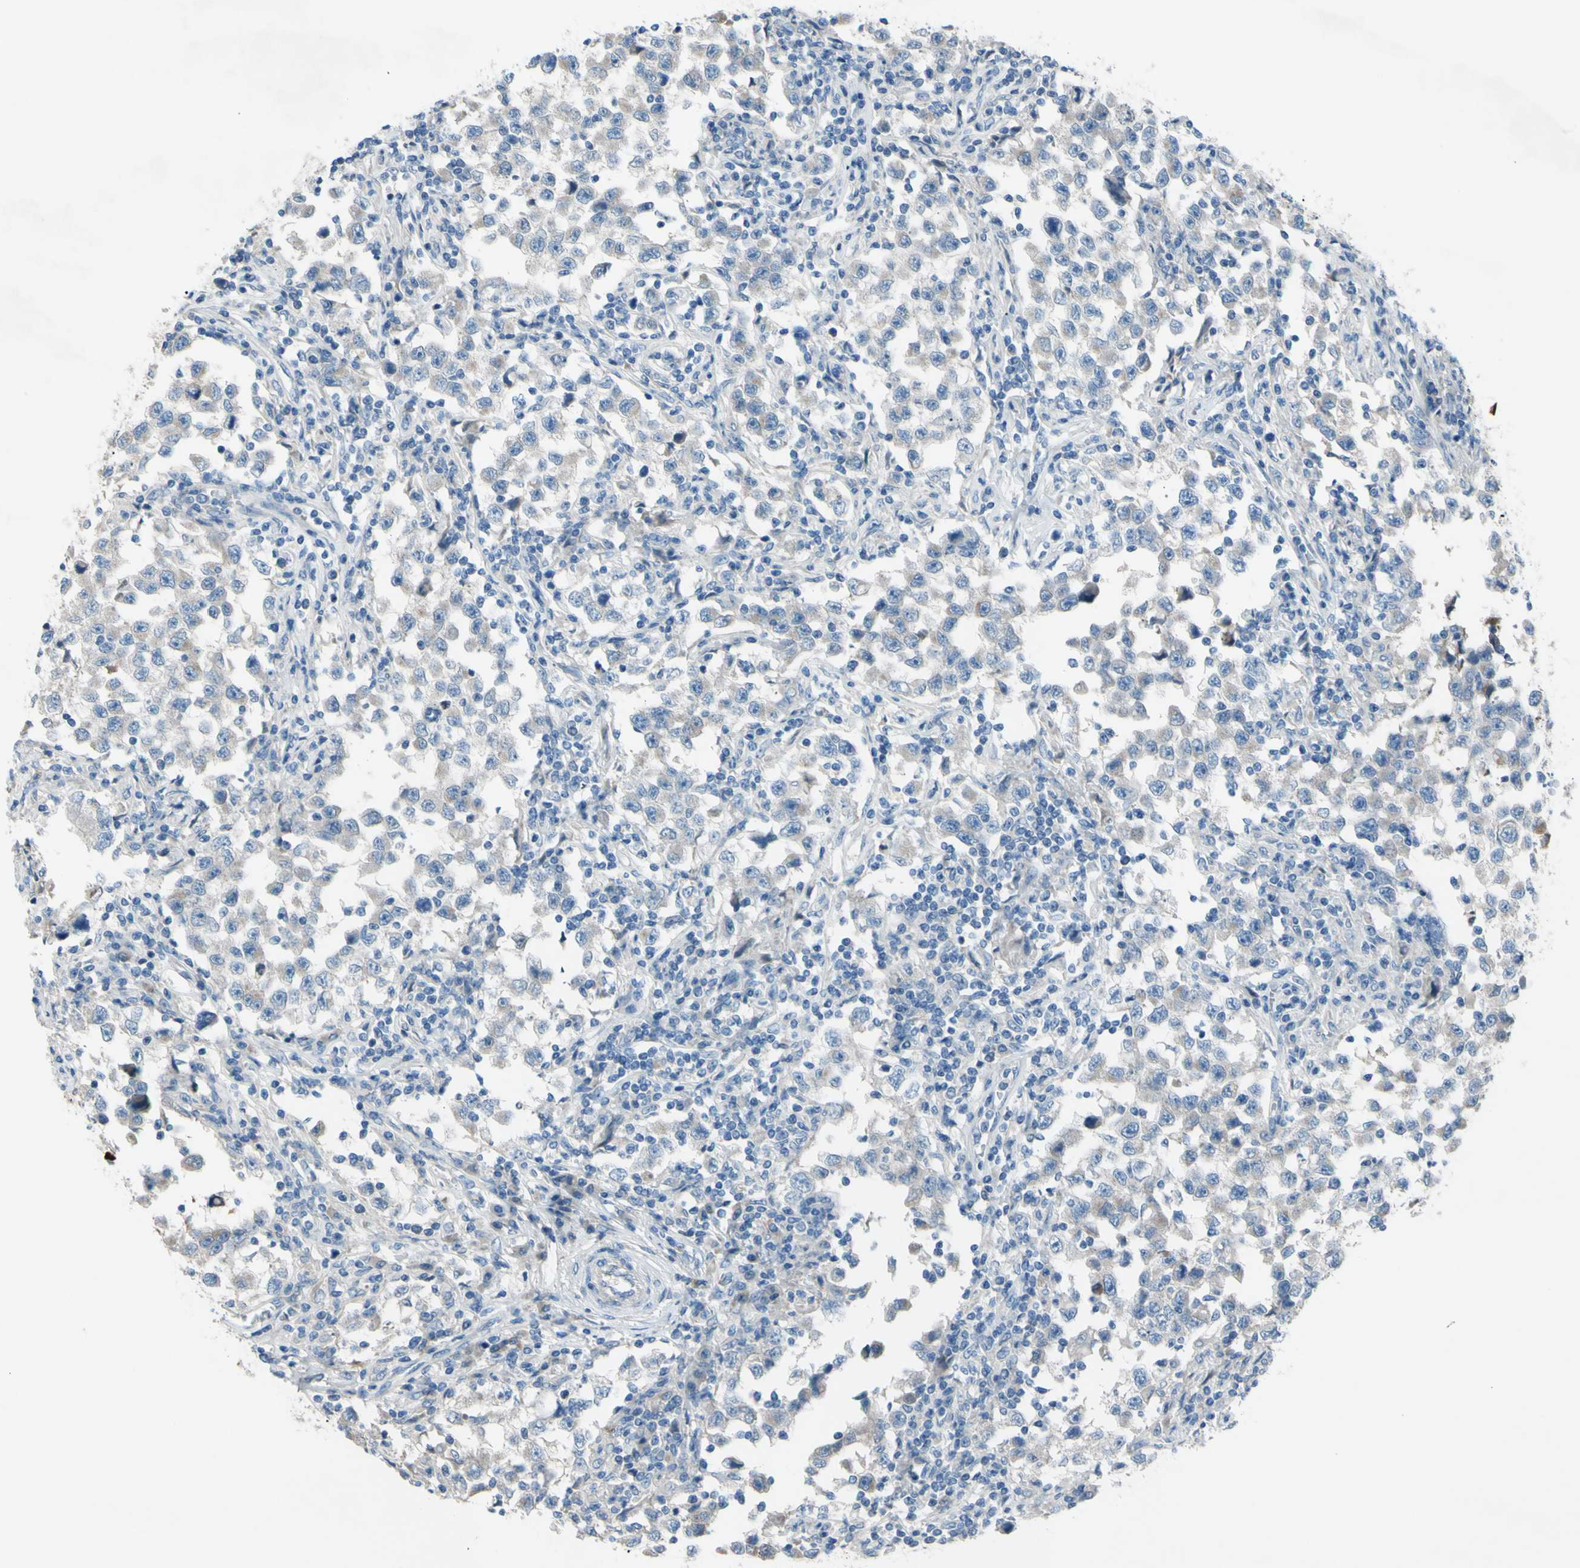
{"staining": {"intensity": "negative", "quantity": "none", "location": "none"}, "tissue": "testis cancer", "cell_type": "Tumor cells", "image_type": "cancer", "snomed": [{"axis": "morphology", "description": "Carcinoma, Embryonal, NOS"}, {"axis": "topography", "description": "Testis"}], "caption": "Immunohistochemistry (IHC) micrograph of human testis cancer (embryonal carcinoma) stained for a protein (brown), which exhibits no expression in tumor cells.", "gene": "ATRN", "patient": {"sex": "male", "age": 21}}